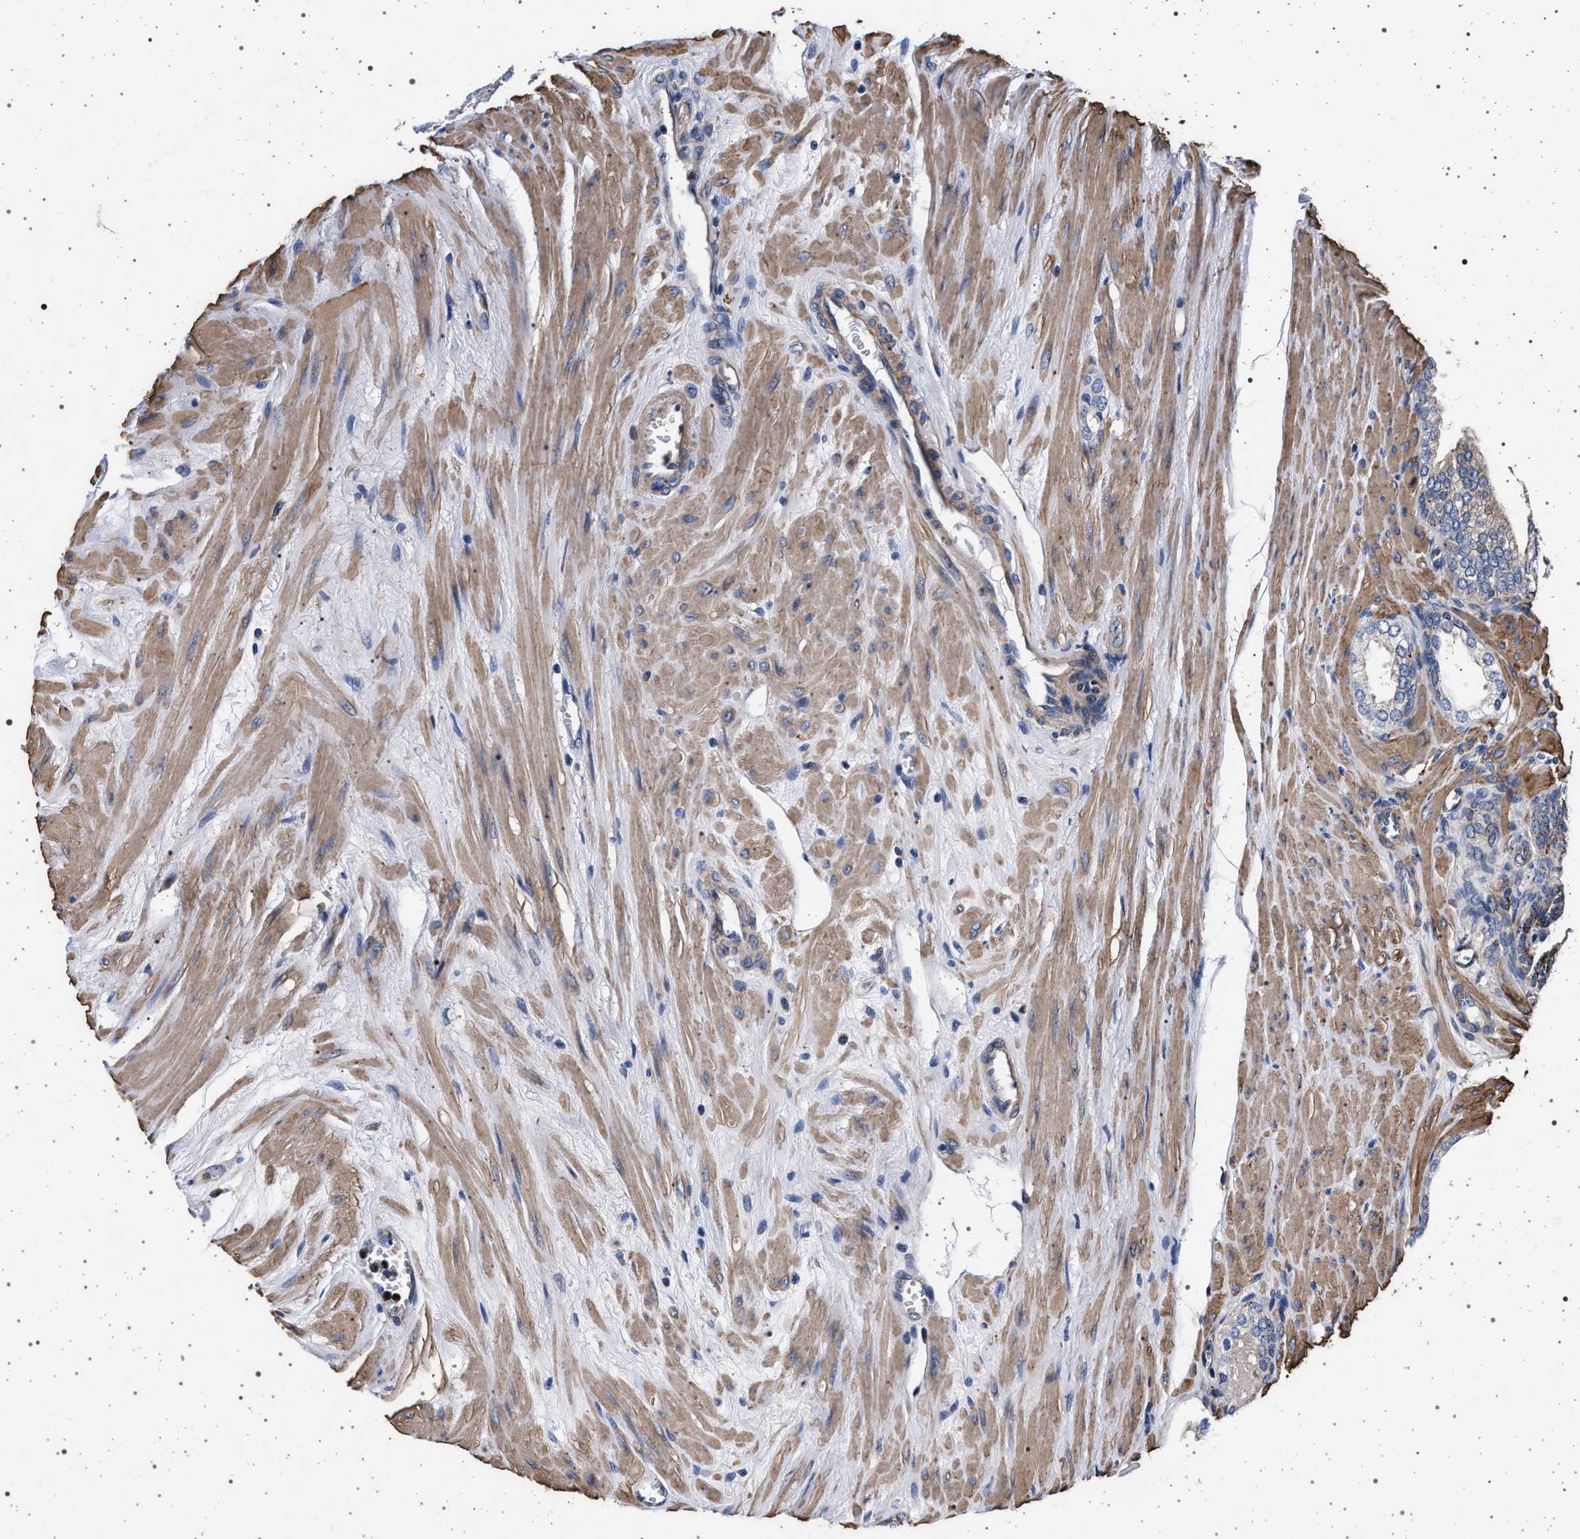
{"staining": {"intensity": "negative", "quantity": "none", "location": "none"}, "tissue": "prostate cancer", "cell_type": "Tumor cells", "image_type": "cancer", "snomed": [{"axis": "morphology", "description": "Adenocarcinoma, Low grade"}, {"axis": "topography", "description": "Prostate"}], "caption": "Immunohistochemistry photomicrograph of neoplastic tissue: human prostate cancer stained with DAB reveals no significant protein staining in tumor cells.", "gene": "KCNK6", "patient": {"sex": "male", "age": 57}}